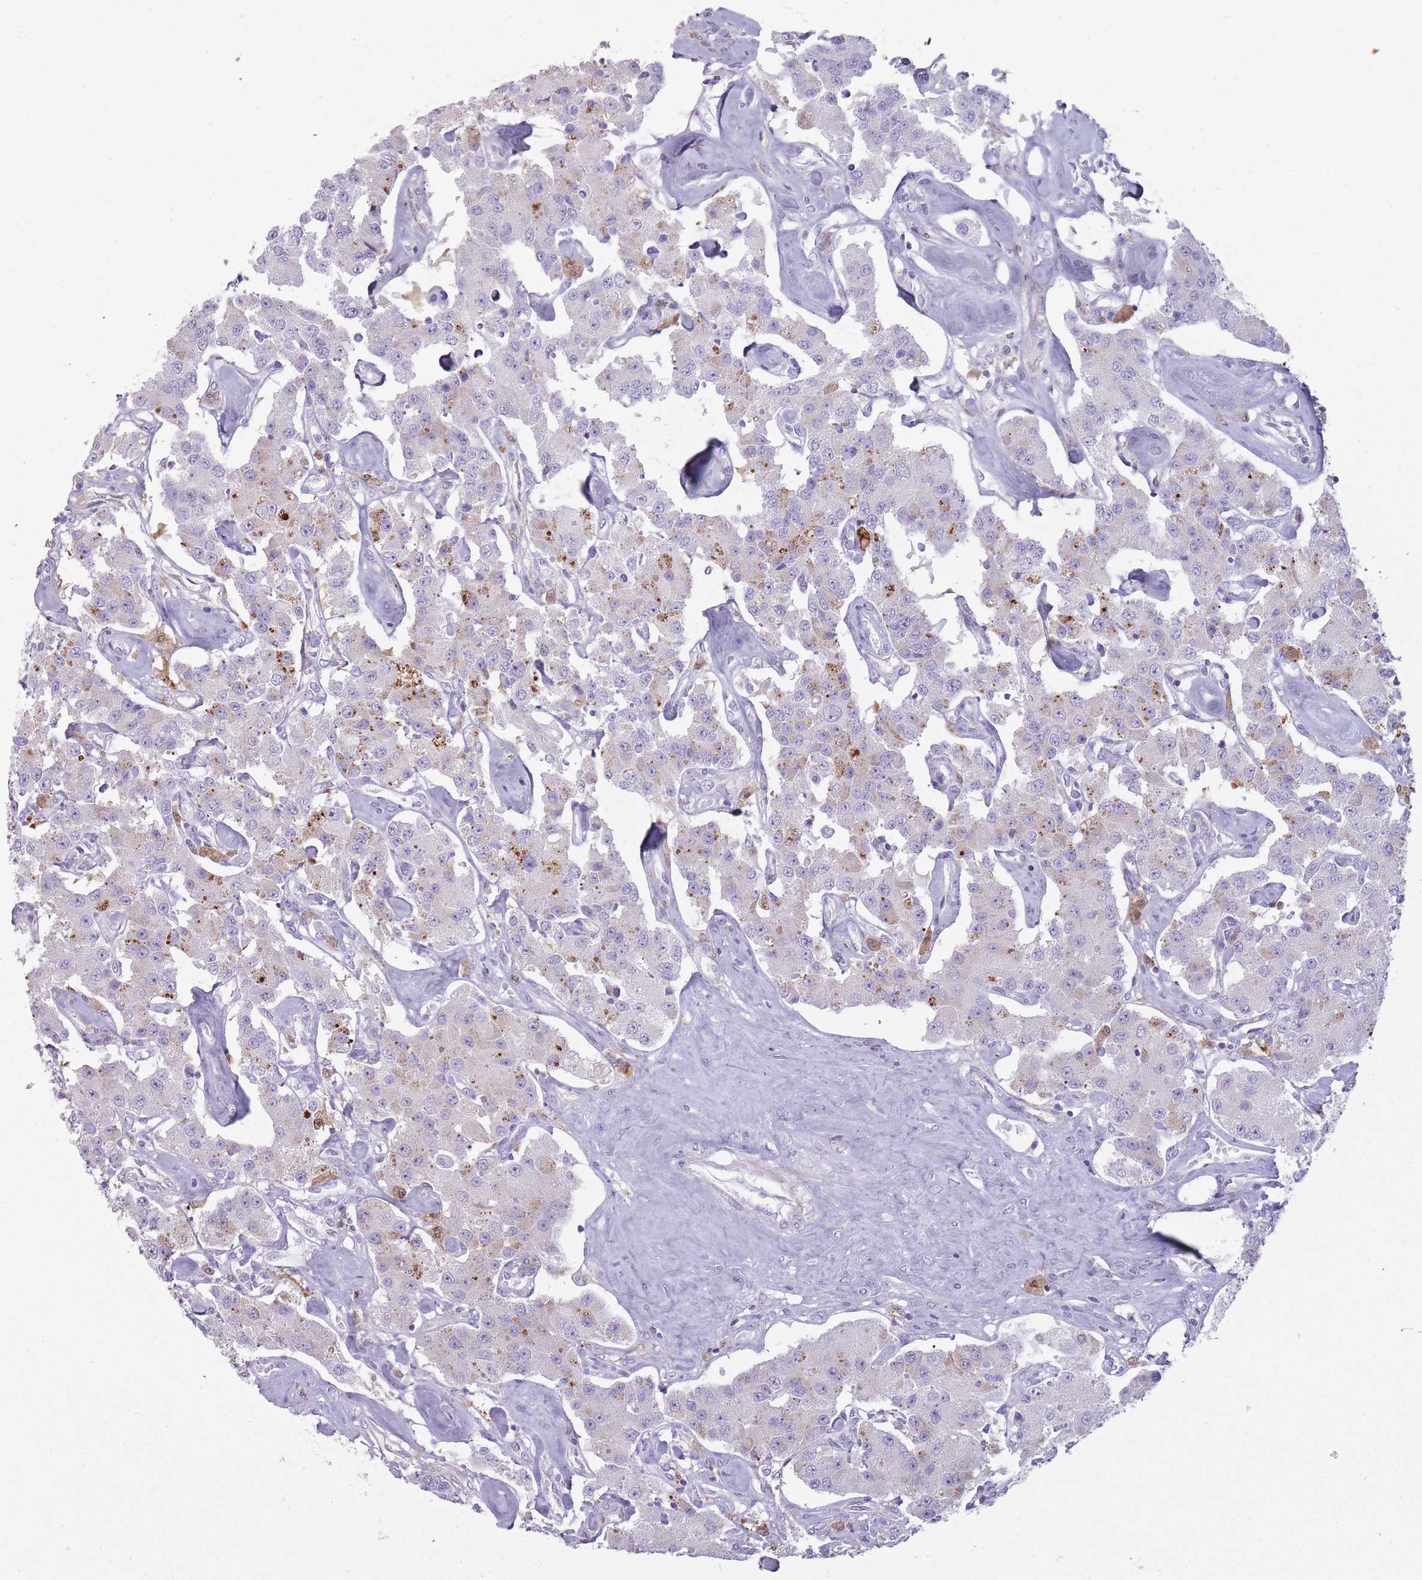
{"staining": {"intensity": "moderate", "quantity": "<25%", "location": "cytoplasmic/membranous"}, "tissue": "carcinoid", "cell_type": "Tumor cells", "image_type": "cancer", "snomed": [{"axis": "morphology", "description": "Carcinoid, malignant, NOS"}, {"axis": "topography", "description": "Pancreas"}], "caption": "Protein analysis of carcinoid (malignant) tissue reveals moderate cytoplasmic/membranous expression in about <25% of tumor cells. (IHC, brightfield microscopy, high magnification).", "gene": "LGALS9", "patient": {"sex": "male", "age": 41}}